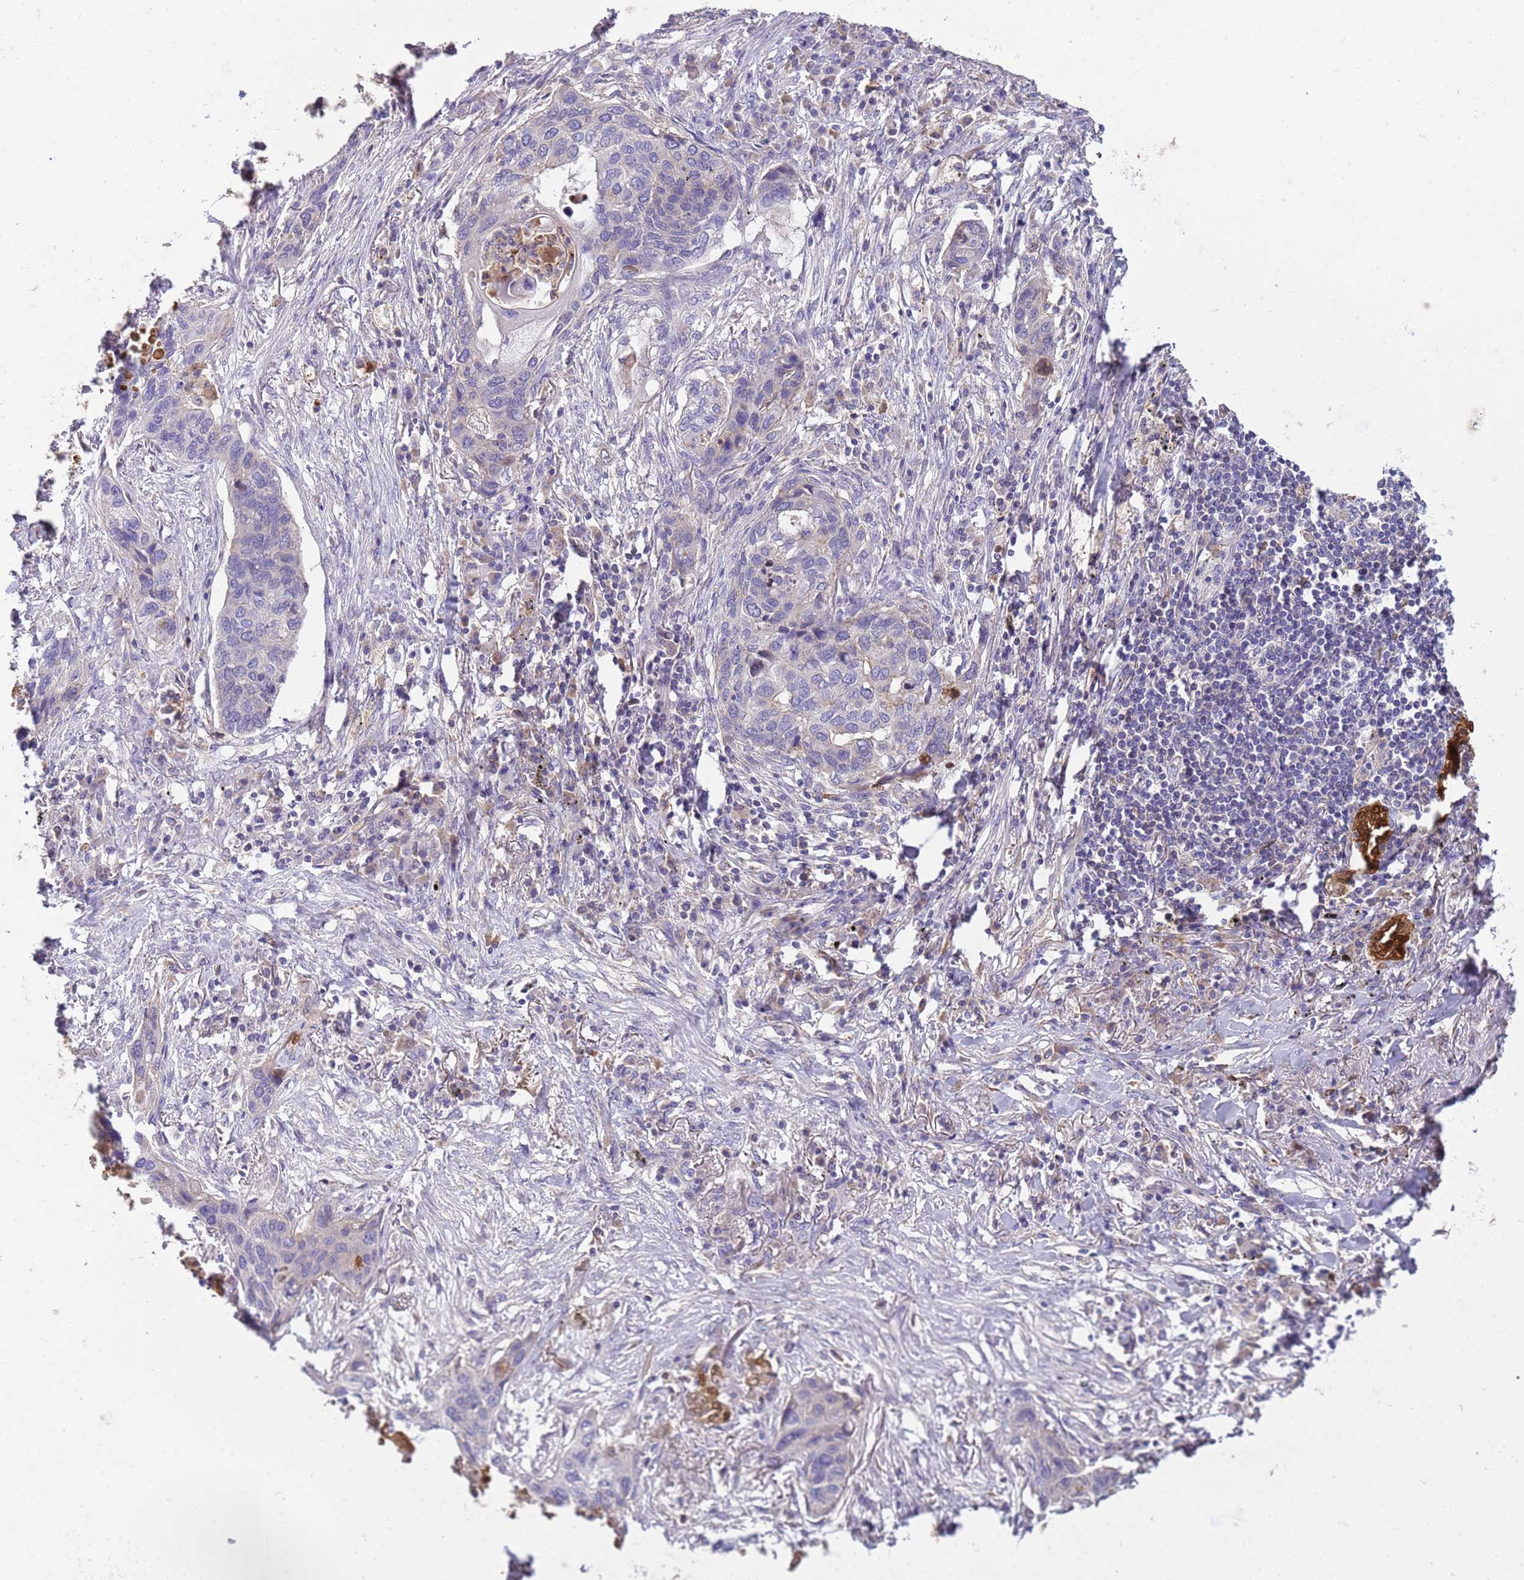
{"staining": {"intensity": "negative", "quantity": "none", "location": "none"}, "tissue": "lung cancer", "cell_type": "Tumor cells", "image_type": "cancer", "snomed": [{"axis": "morphology", "description": "Squamous cell carcinoma, NOS"}, {"axis": "topography", "description": "Lung"}], "caption": "High magnification brightfield microscopy of lung cancer (squamous cell carcinoma) stained with DAB (brown) and counterstained with hematoxylin (blue): tumor cells show no significant staining.", "gene": "PLCXD3", "patient": {"sex": "female", "age": 63}}